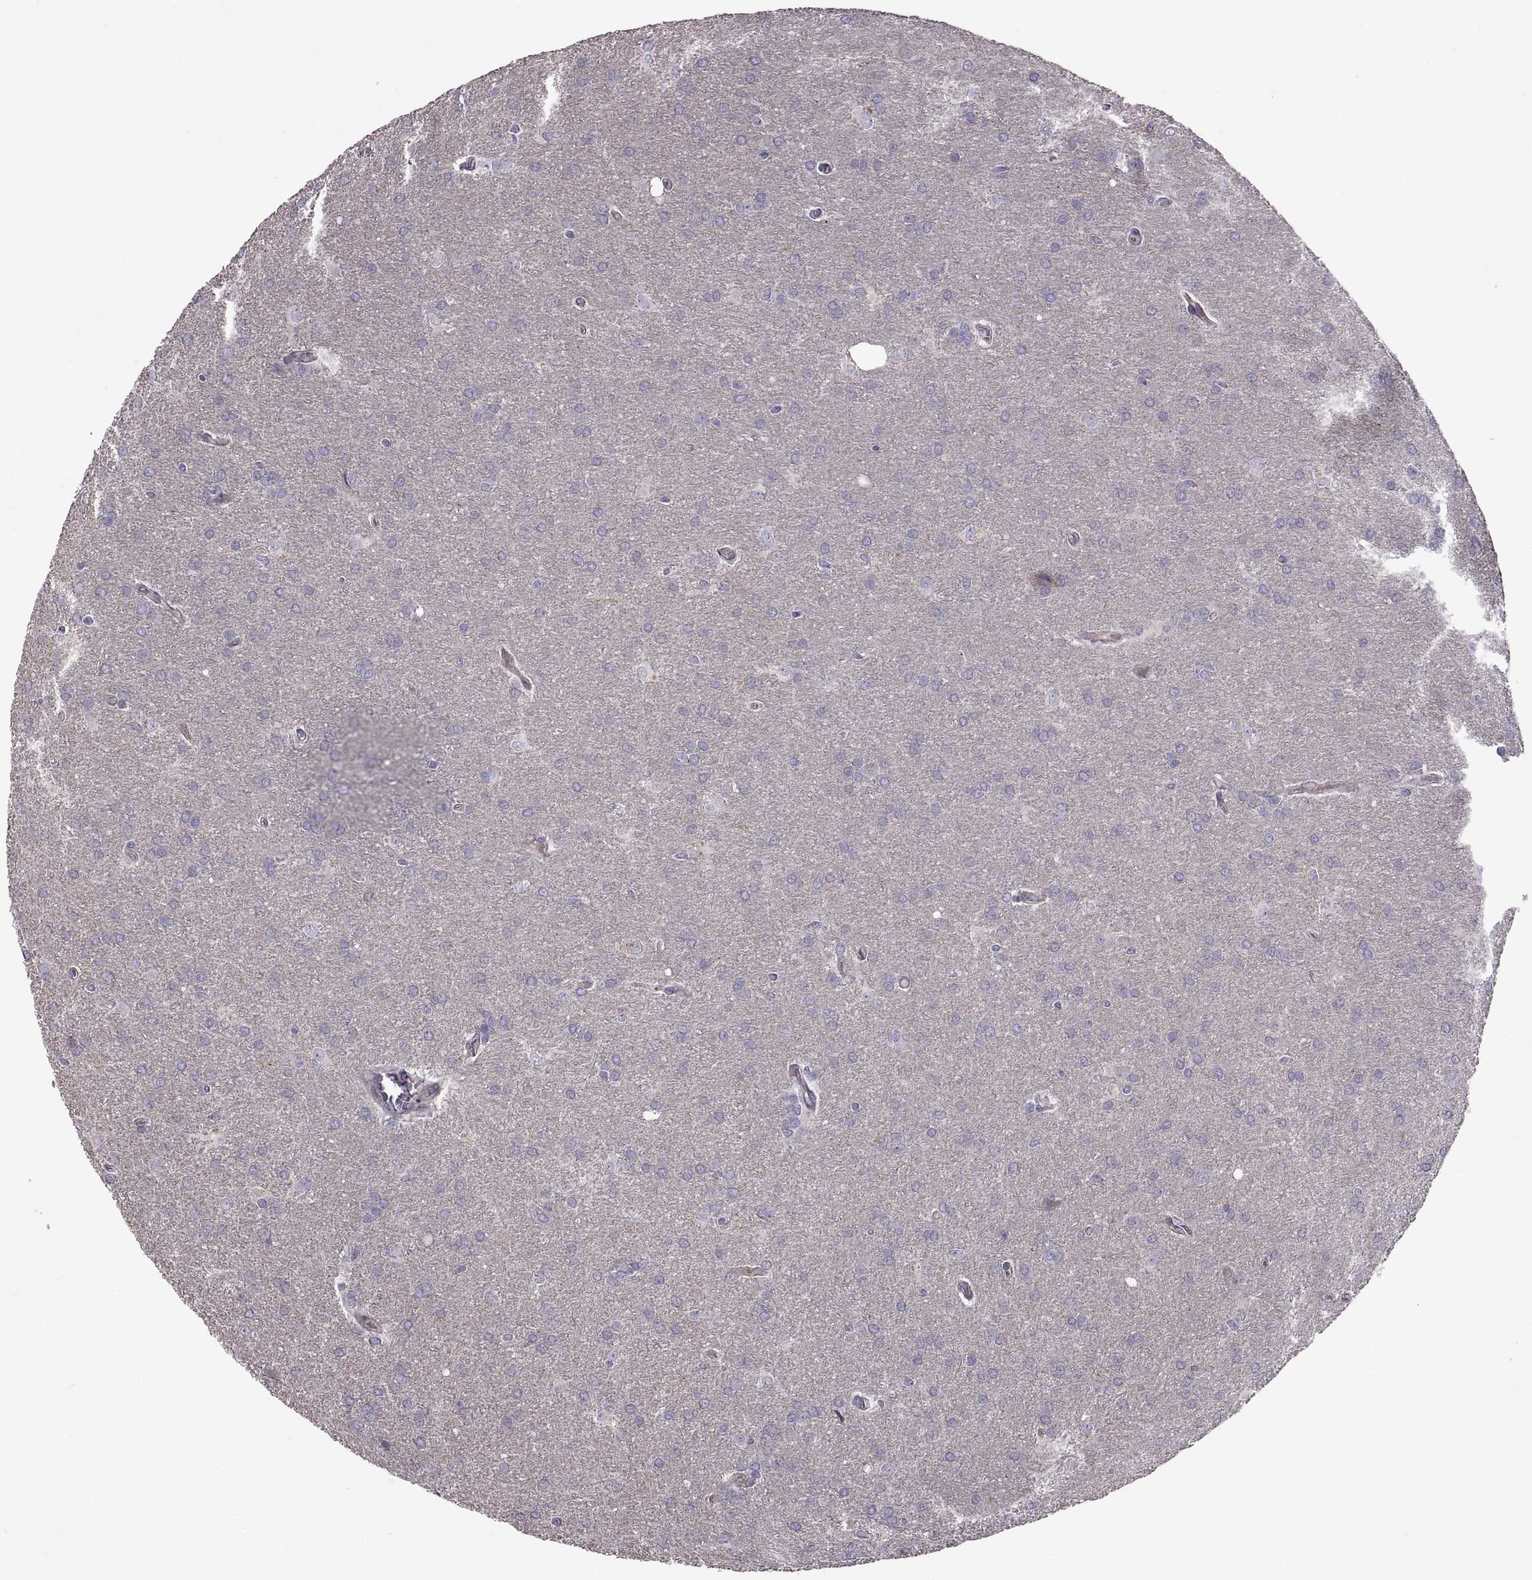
{"staining": {"intensity": "negative", "quantity": "none", "location": "none"}, "tissue": "glioma", "cell_type": "Tumor cells", "image_type": "cancer", "snomed": [{"axis": "morphology", "description": "Glioma, malignant, Low grade"}, {"axis": "topography", "description": "Brain"}], "caption": "Immunohistochemistry (IHC) of malignant glioma (low-grade) reveals no staining in tumor cells.", "gene": "ARSL", "patient": {"sex": "female", "age": 32}}